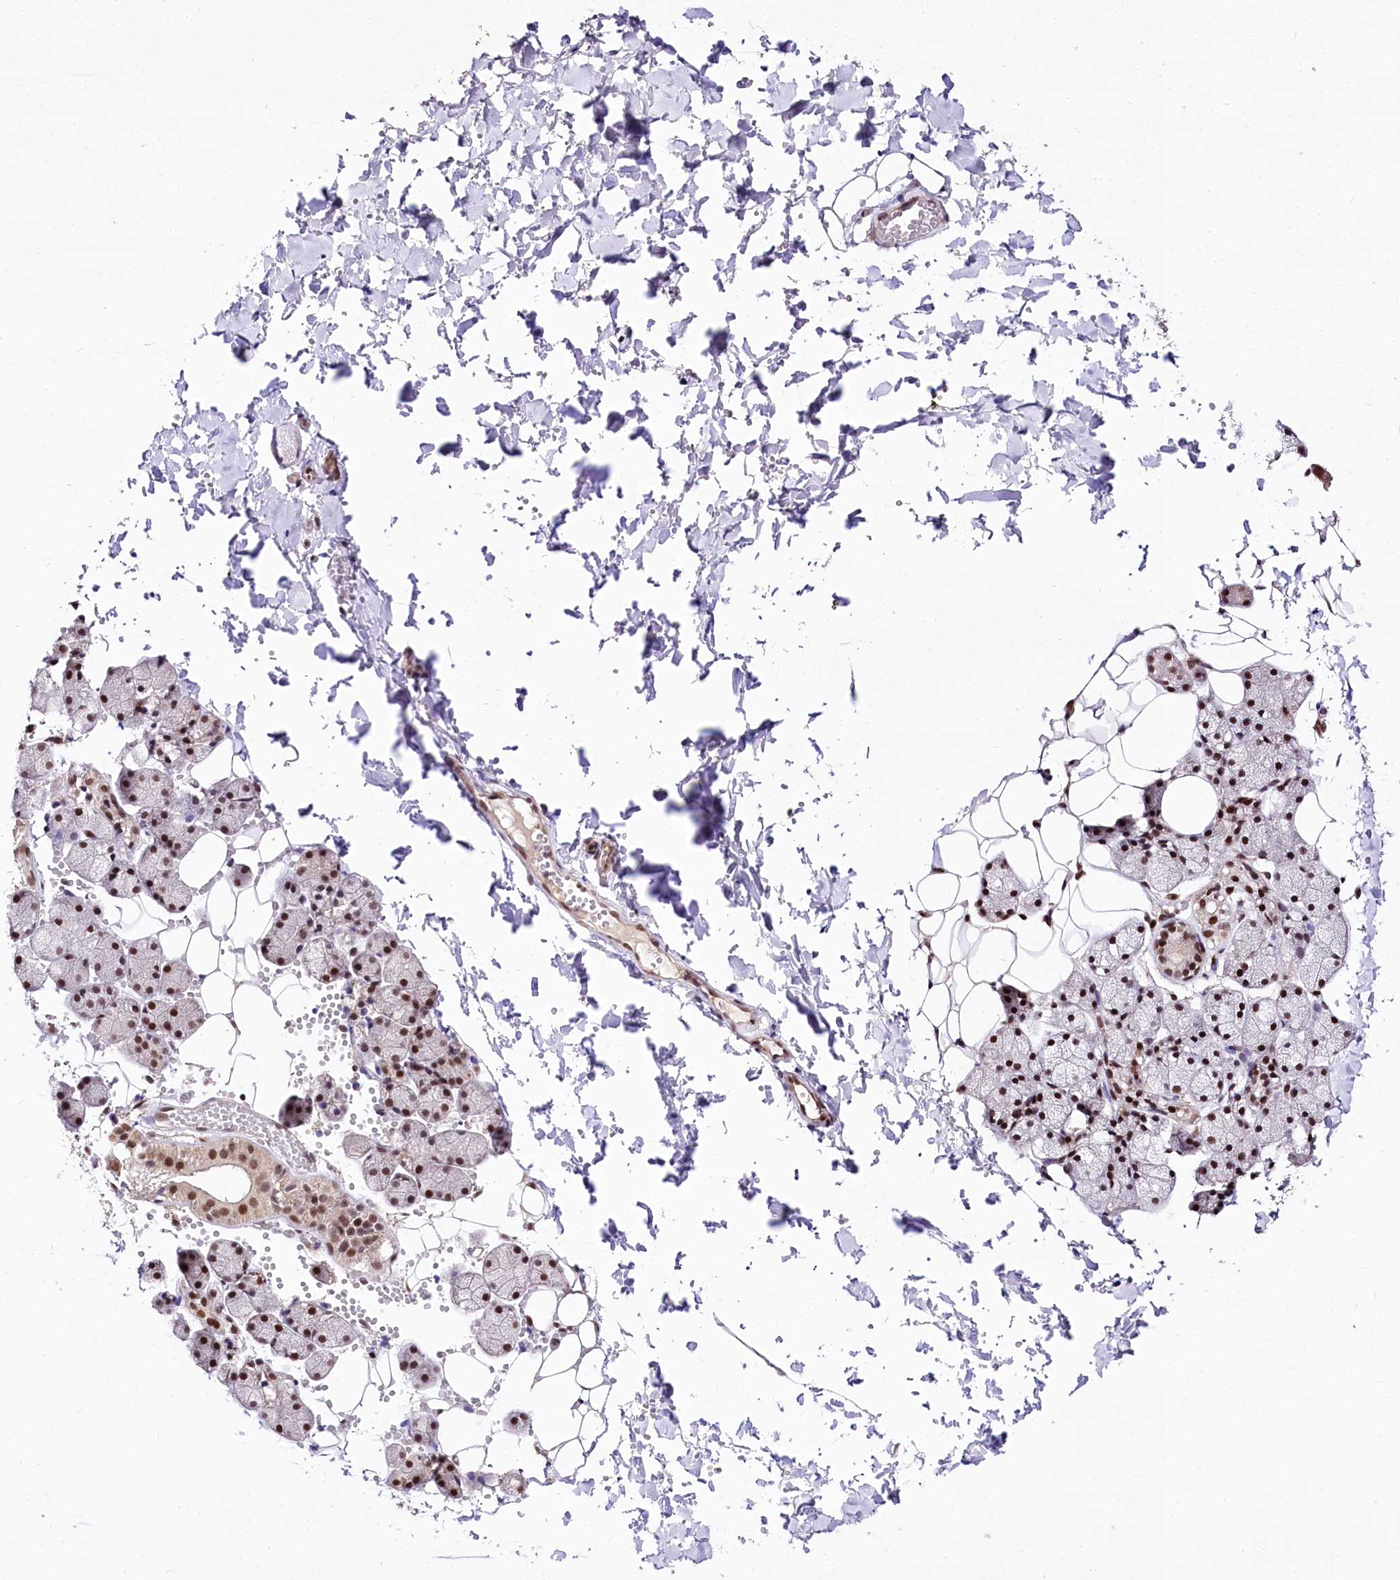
{"staining": {"intensity": "moderate", "quantity": ">75%", "location": "nuclear"}, "tissue": "salivary gland", "cell_type": "Glandular cells", "image_type": "normal", "snomed": [{"axis": "morphology", "description": "Normal tissue, NOS"}, {"axis": "topography", "description": "Salivary gland"}], "caption": "Human salivary gland stained with a protein marker displays moderate staining in glandular cells.", "gene": "POLA2", "patient": {"sex": "female", "age": 33}}